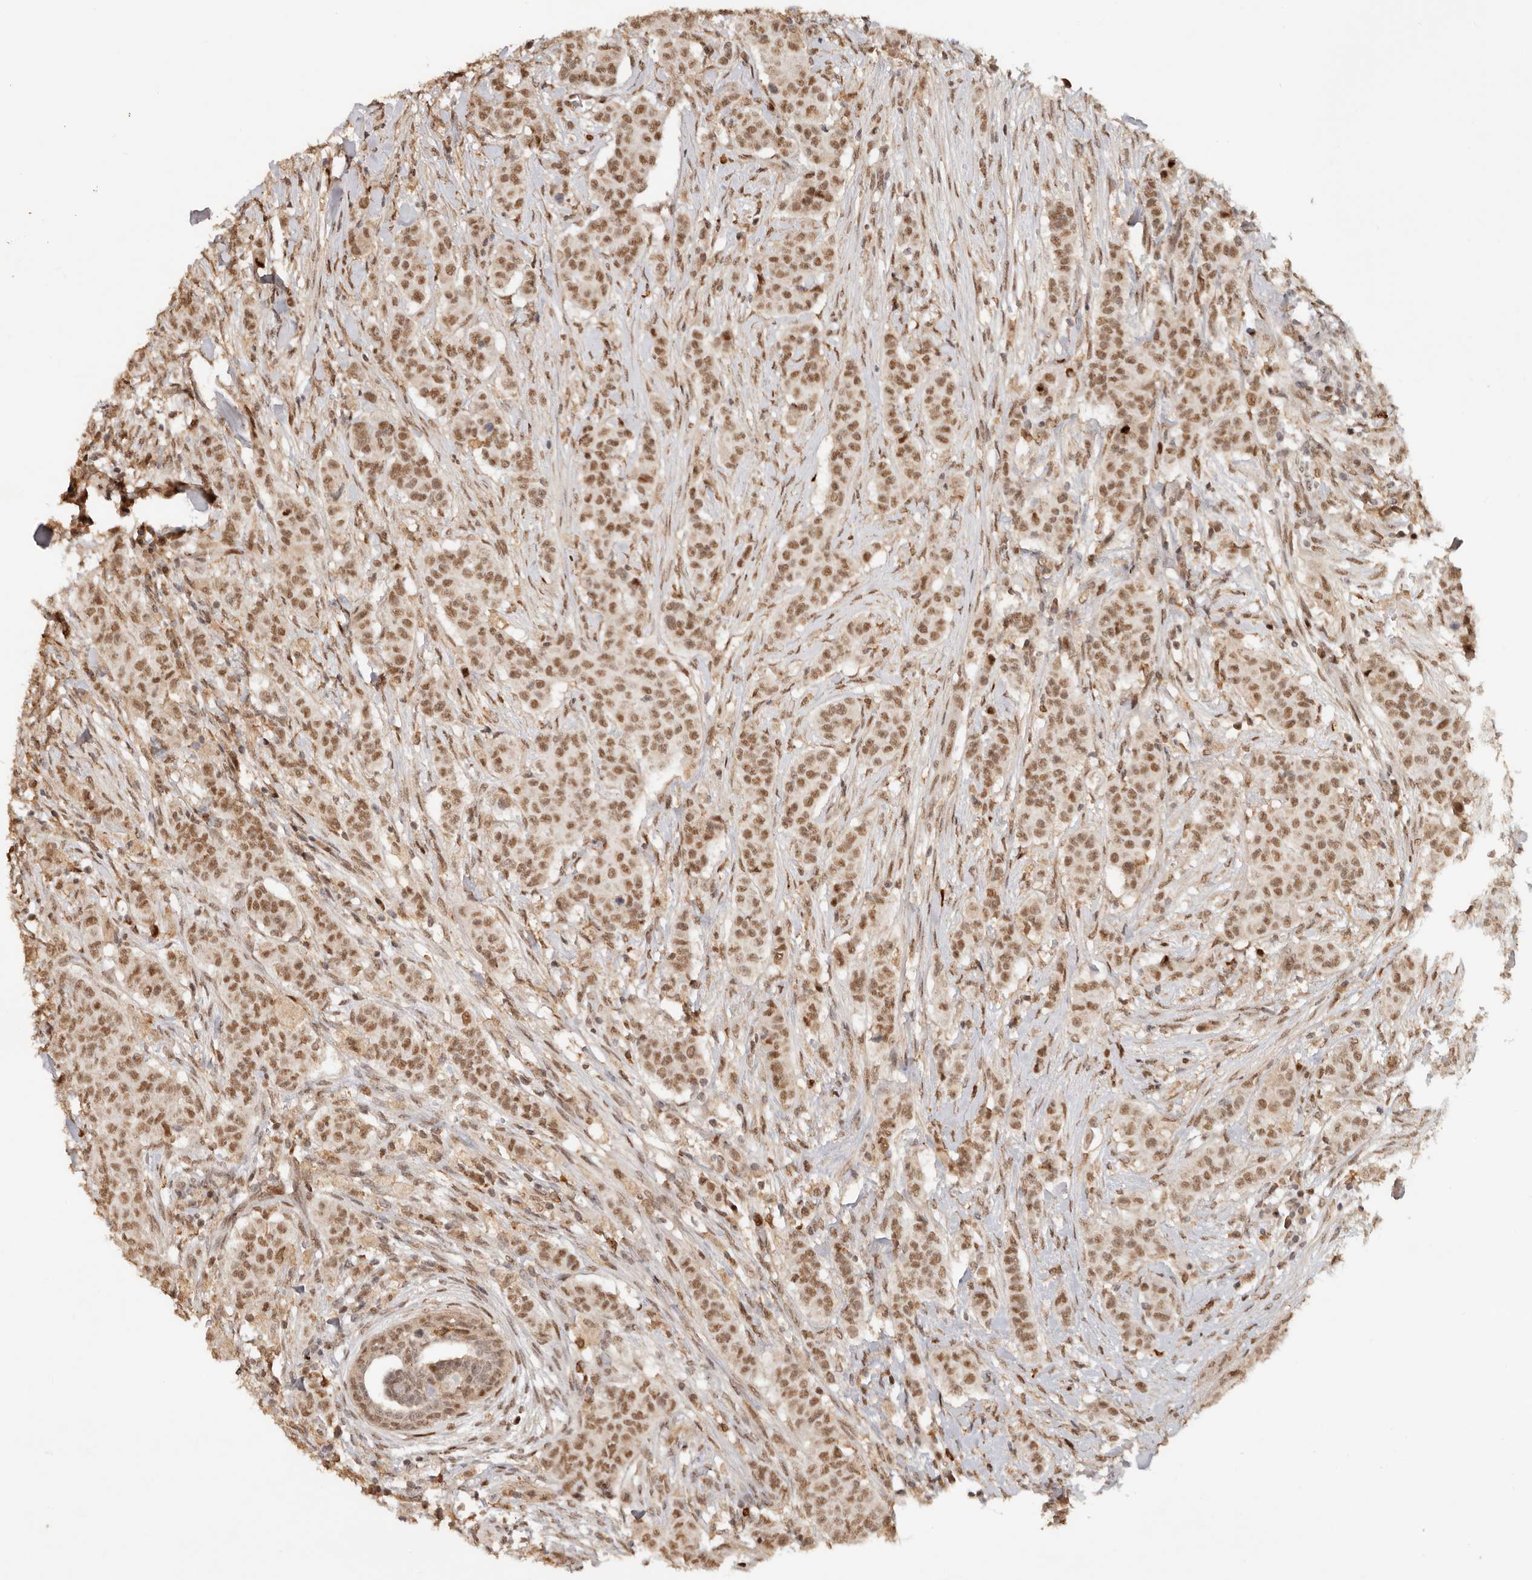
{"staining": {"intensity": "moderate", "quantity": ">75%", "location": "nuclear"}, "tissue": "breast cancer", "cell_type": "Tumor cells", "image_type": "cancer", "snomed": [{"axis": "morphology", "description": "Duct carcinoma"}, {"axis": "topography", "description": "Breast"}], "caption": "A histopathology image showing moderate nuclear staining in approximately >75% of tumor cells in breast cancer (intraductal carcinoma), as visualized by brown immunohistochemical staining.", "gene": "NPAS2", "patient": {"sex": "female", "age": 40}}